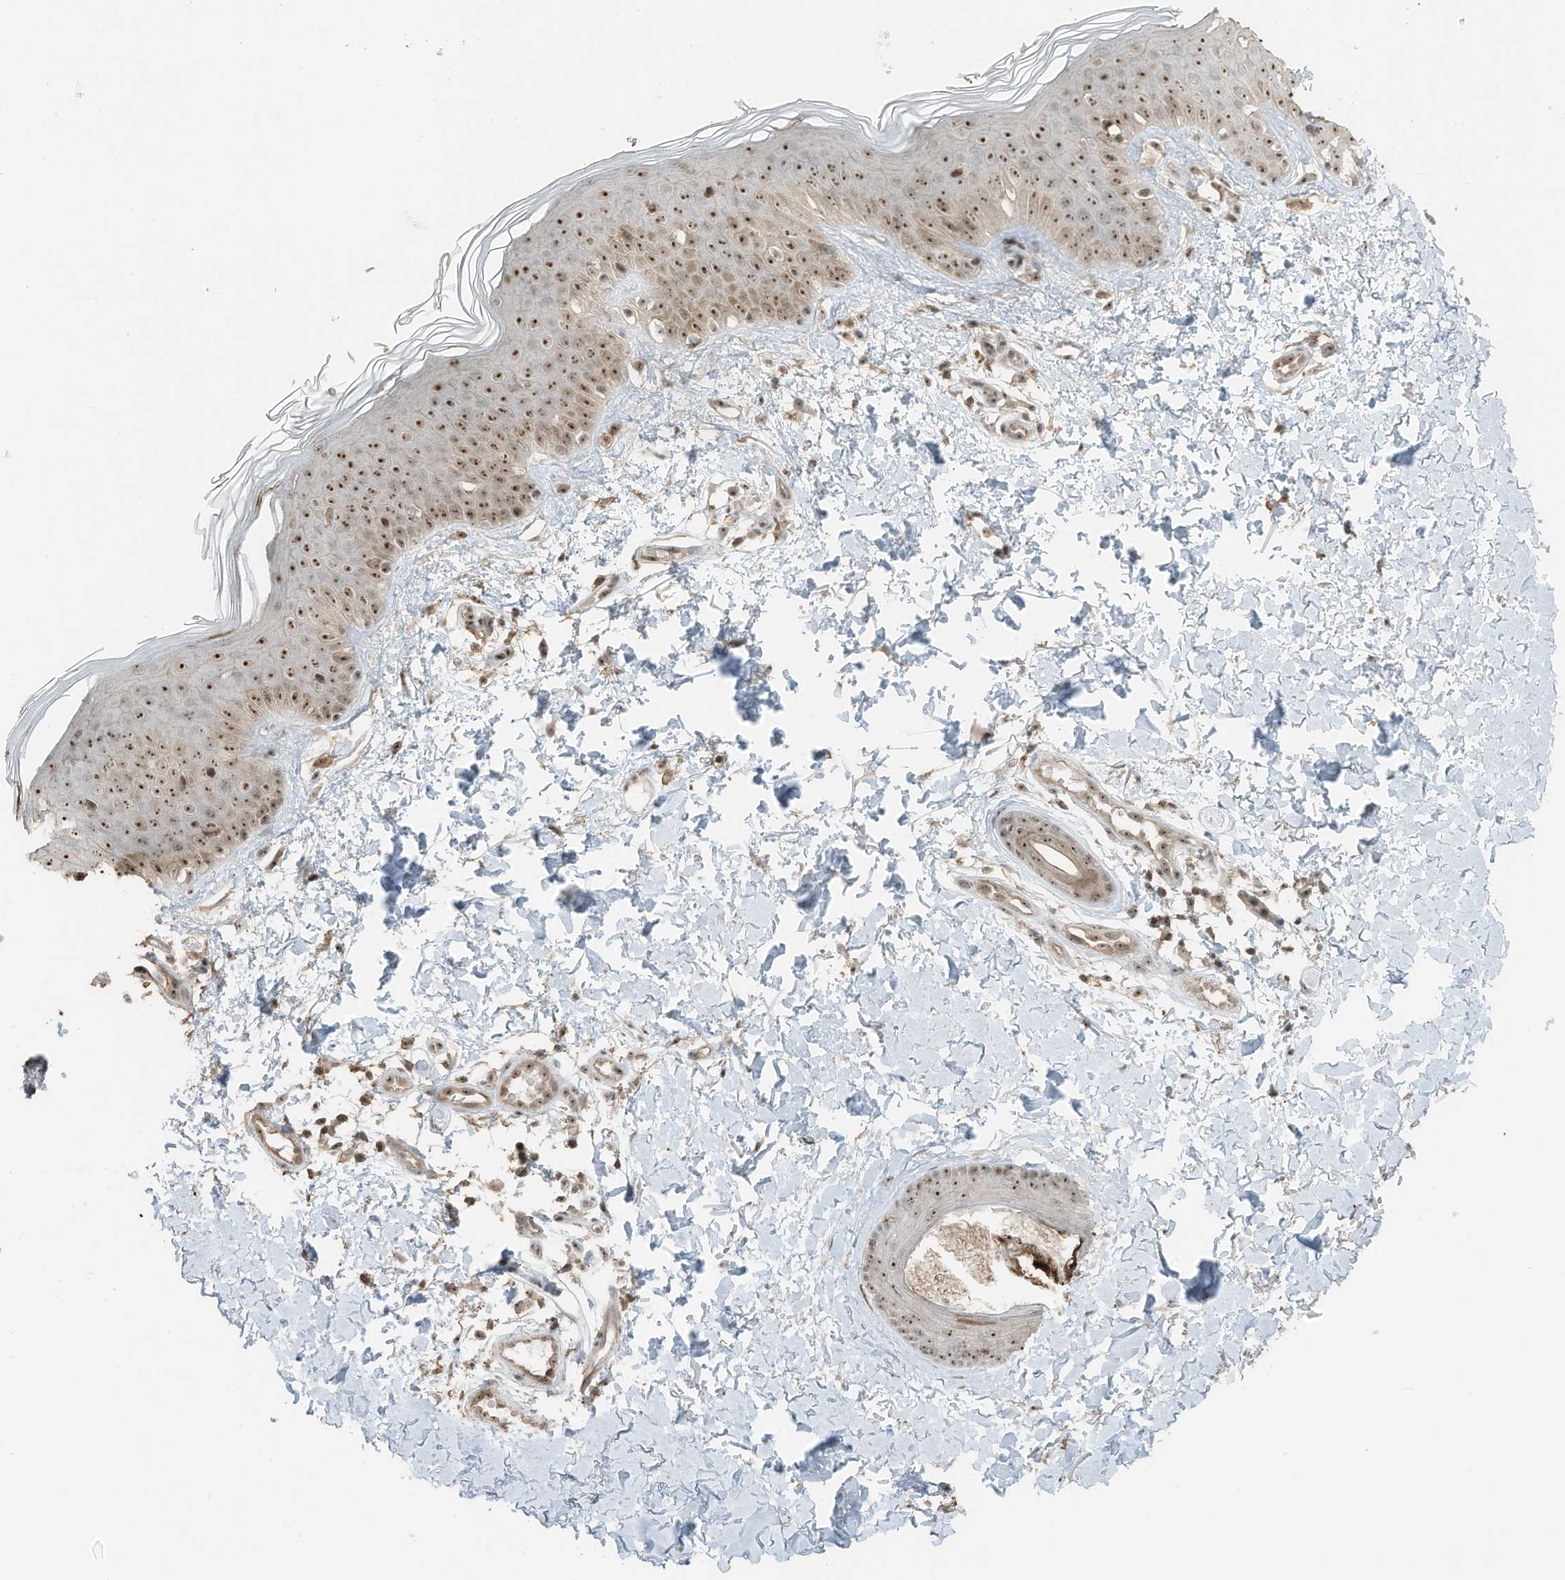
{"staining": {"intensity": "negative", "quantity": "none", "location": "none"}, "tissue": "skin", "cell_type": "Fibroblasts", "image_type": "normal", "snomed": [{"axis": "morphology", "description": "Normal tissue, NOS"}, {"axis": "topography", "description": "Skin"}], "caption": "Immunohistochemistry micrograph of normal skin: skin stained with DAB demonstrates no significant protein expression in fibroblasts. (Brightfield microscopy of DAB IHC at high magnification).", "gene": "UTP3", "patient": {"sex": "male", "age": 37}}